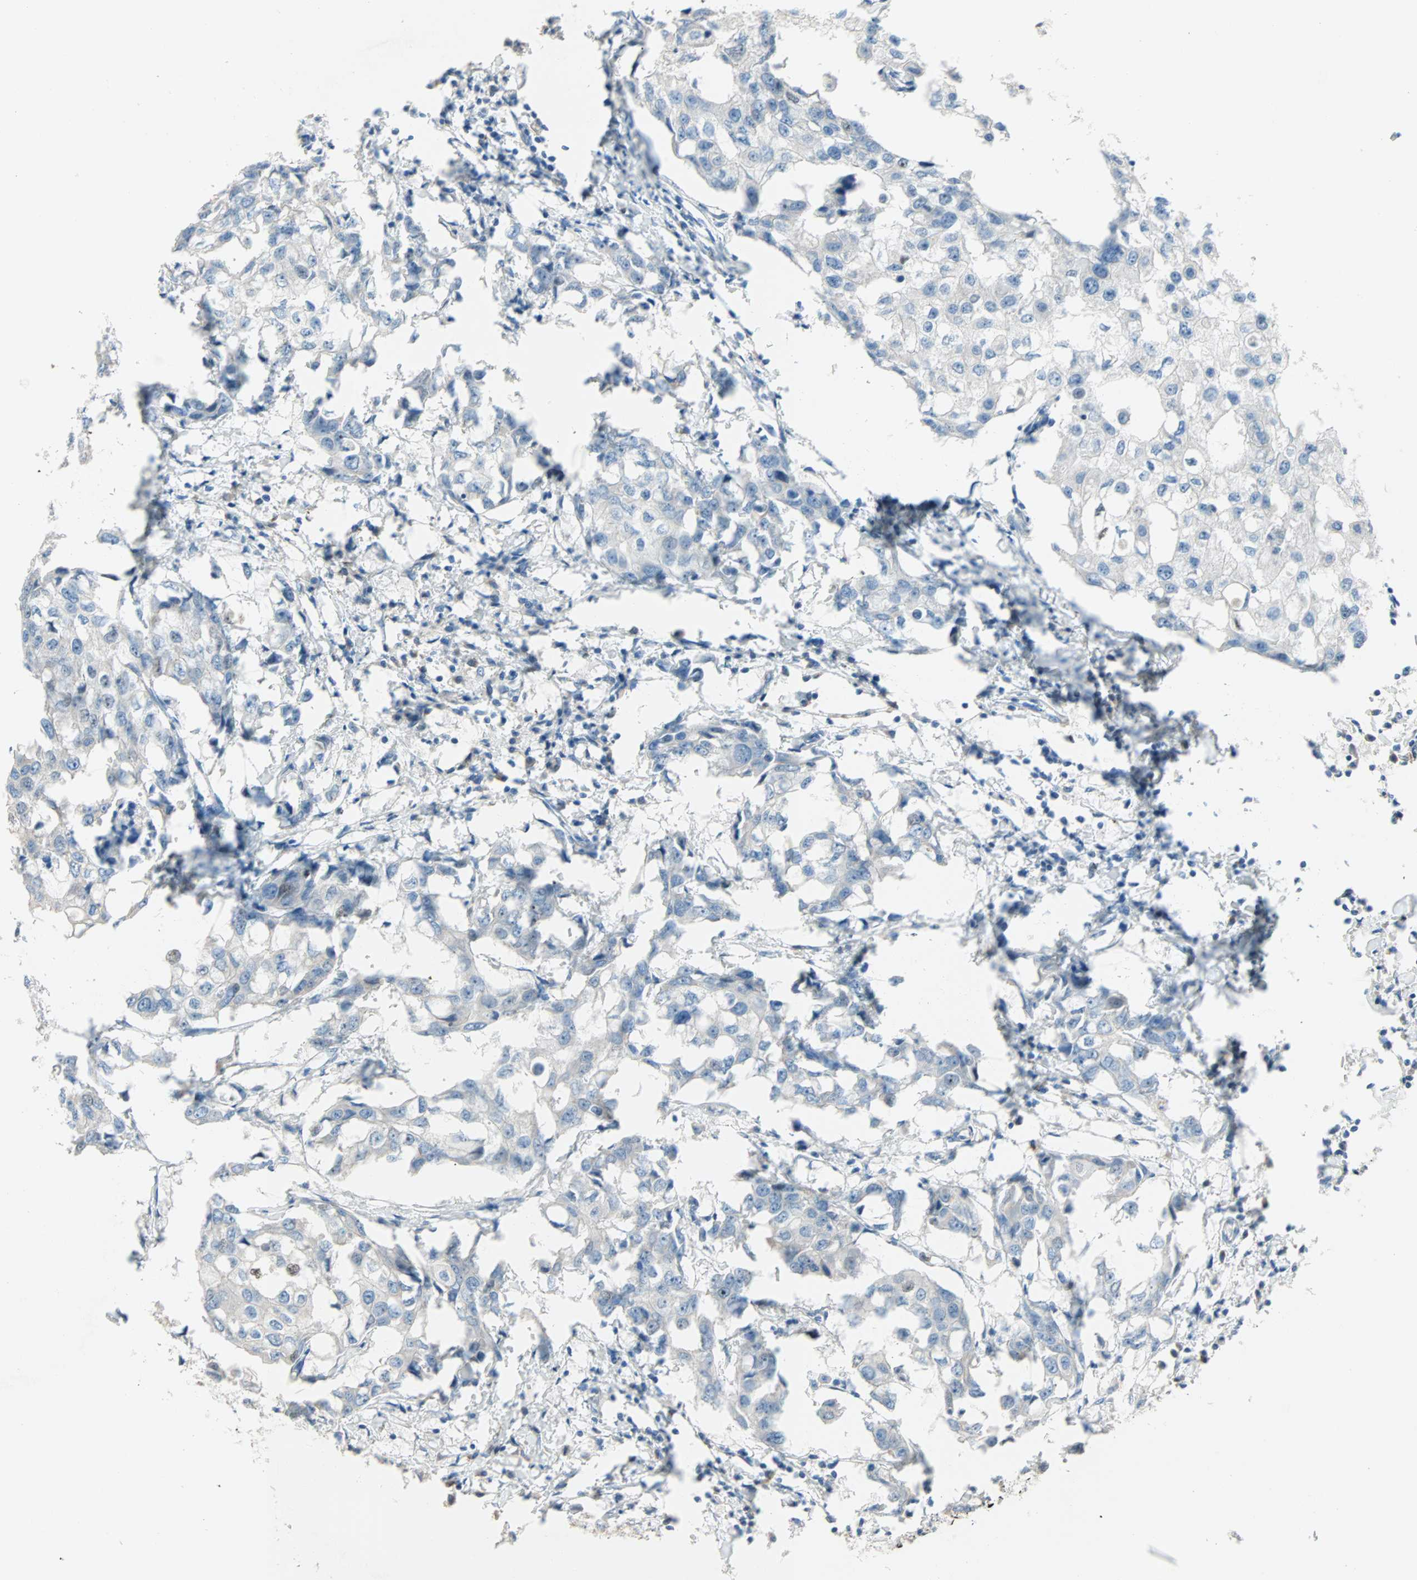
{"staining": {"intensity": "negative", "quantity": "none", "location": "none"}, "tissue": "breast cancer", "cell_type": "Tumor cells", "image_type": "cancer", "snomed": [{"axis": "morphology", "description": "Duct carcinoma"}, {"axis": "topography", "description": "Breast"}], "caption": "IHC image of neoplastic tissue: human breast infiltrating ductal carcinoma stained with DAB shows no significant protein expression in tumor cells. The staining is performed using DAB brown chromogen with nuclei counter-stained in using hematoxylin.", "gene": "ACVRL1", "patient": {"sex": "female", "age": 27}}